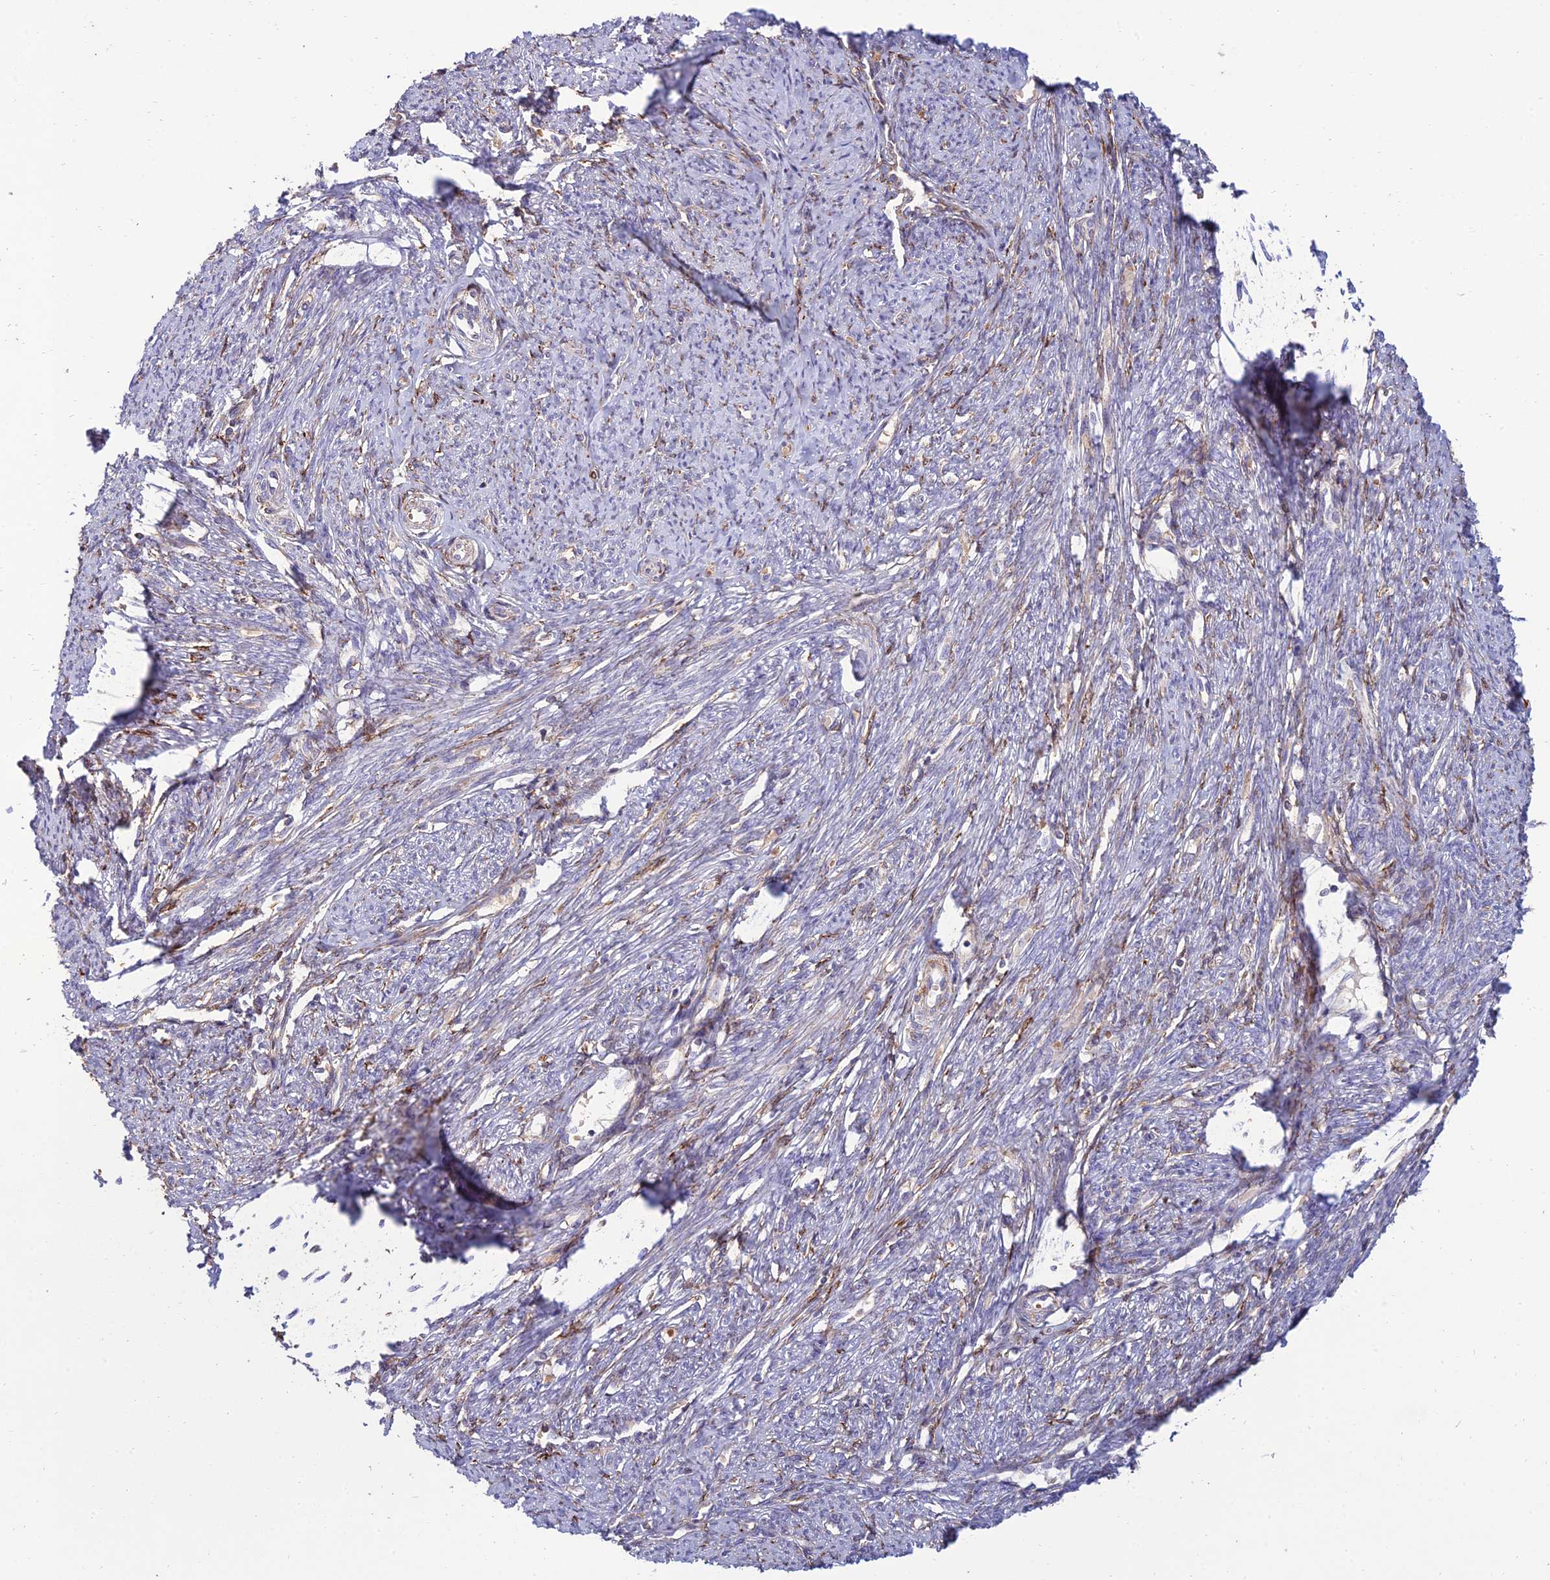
{"staining": {"intensity": "negative", "quantity": "none", "location": "none"}, "tissue": "smooth muscle", "cell_type": "Smooth muscle cells", "image_type": "normal", "snomed": [{"axis": "morphology", "description": "Normal tissue, NOS"}, {"axis": "topography", "description": "Smooth muscle"}, {"axis": "topography", "description": "Uterus"}], "caption": "This histopathology image is of benign smooth muscle stained with immunohistochemistry to label a protein in brown with the nuclei are counter-stained blue. There is no positivity in smooth muscle cells. The staining is performed using DAB brown chromogen with nuclei counter-stained in using hematoxylin.", "gene": "RCN3", "patient": {"sex": "female", "age": 59}}